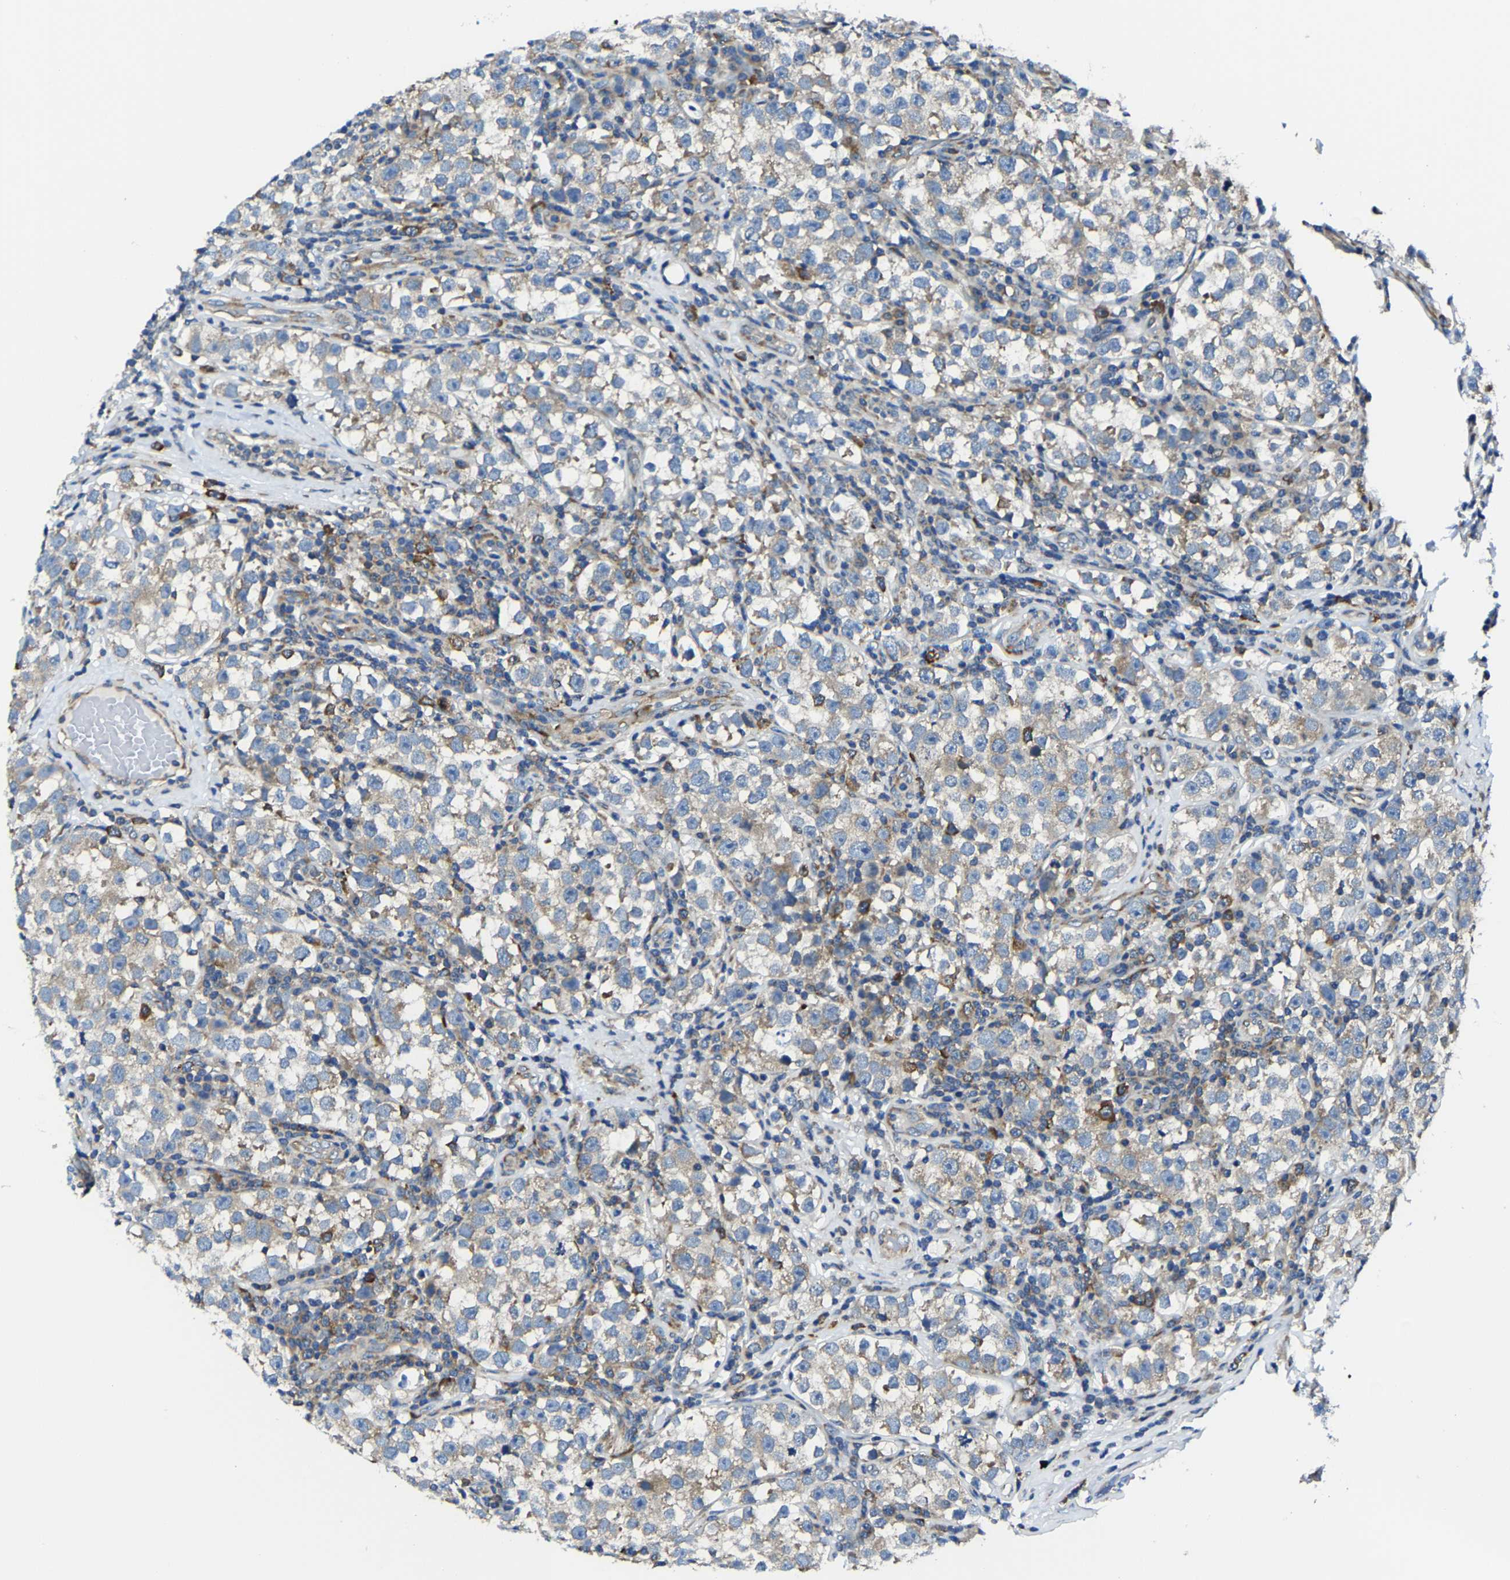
{"staining": {"intensity": "weak", "quantity": "<25%", "location": "cytoplasmic/membranous"}, "tissue": "testis cancer", "cell_type": "Tumor cells", "image_type": "cancer", "snomed": [{"axis": "morphology", "description": "Normal tissue, NOS"}, {"axis": "morphology", "description": "Seminoma, NOS"}, {"axis": "topography", "description": "Testis"}], "caption": "Tumor cells are negative for brown protein staining in seminoma (testis).", "gene": "G3BP2", "patient": {"sex": "male", "age": 43}}